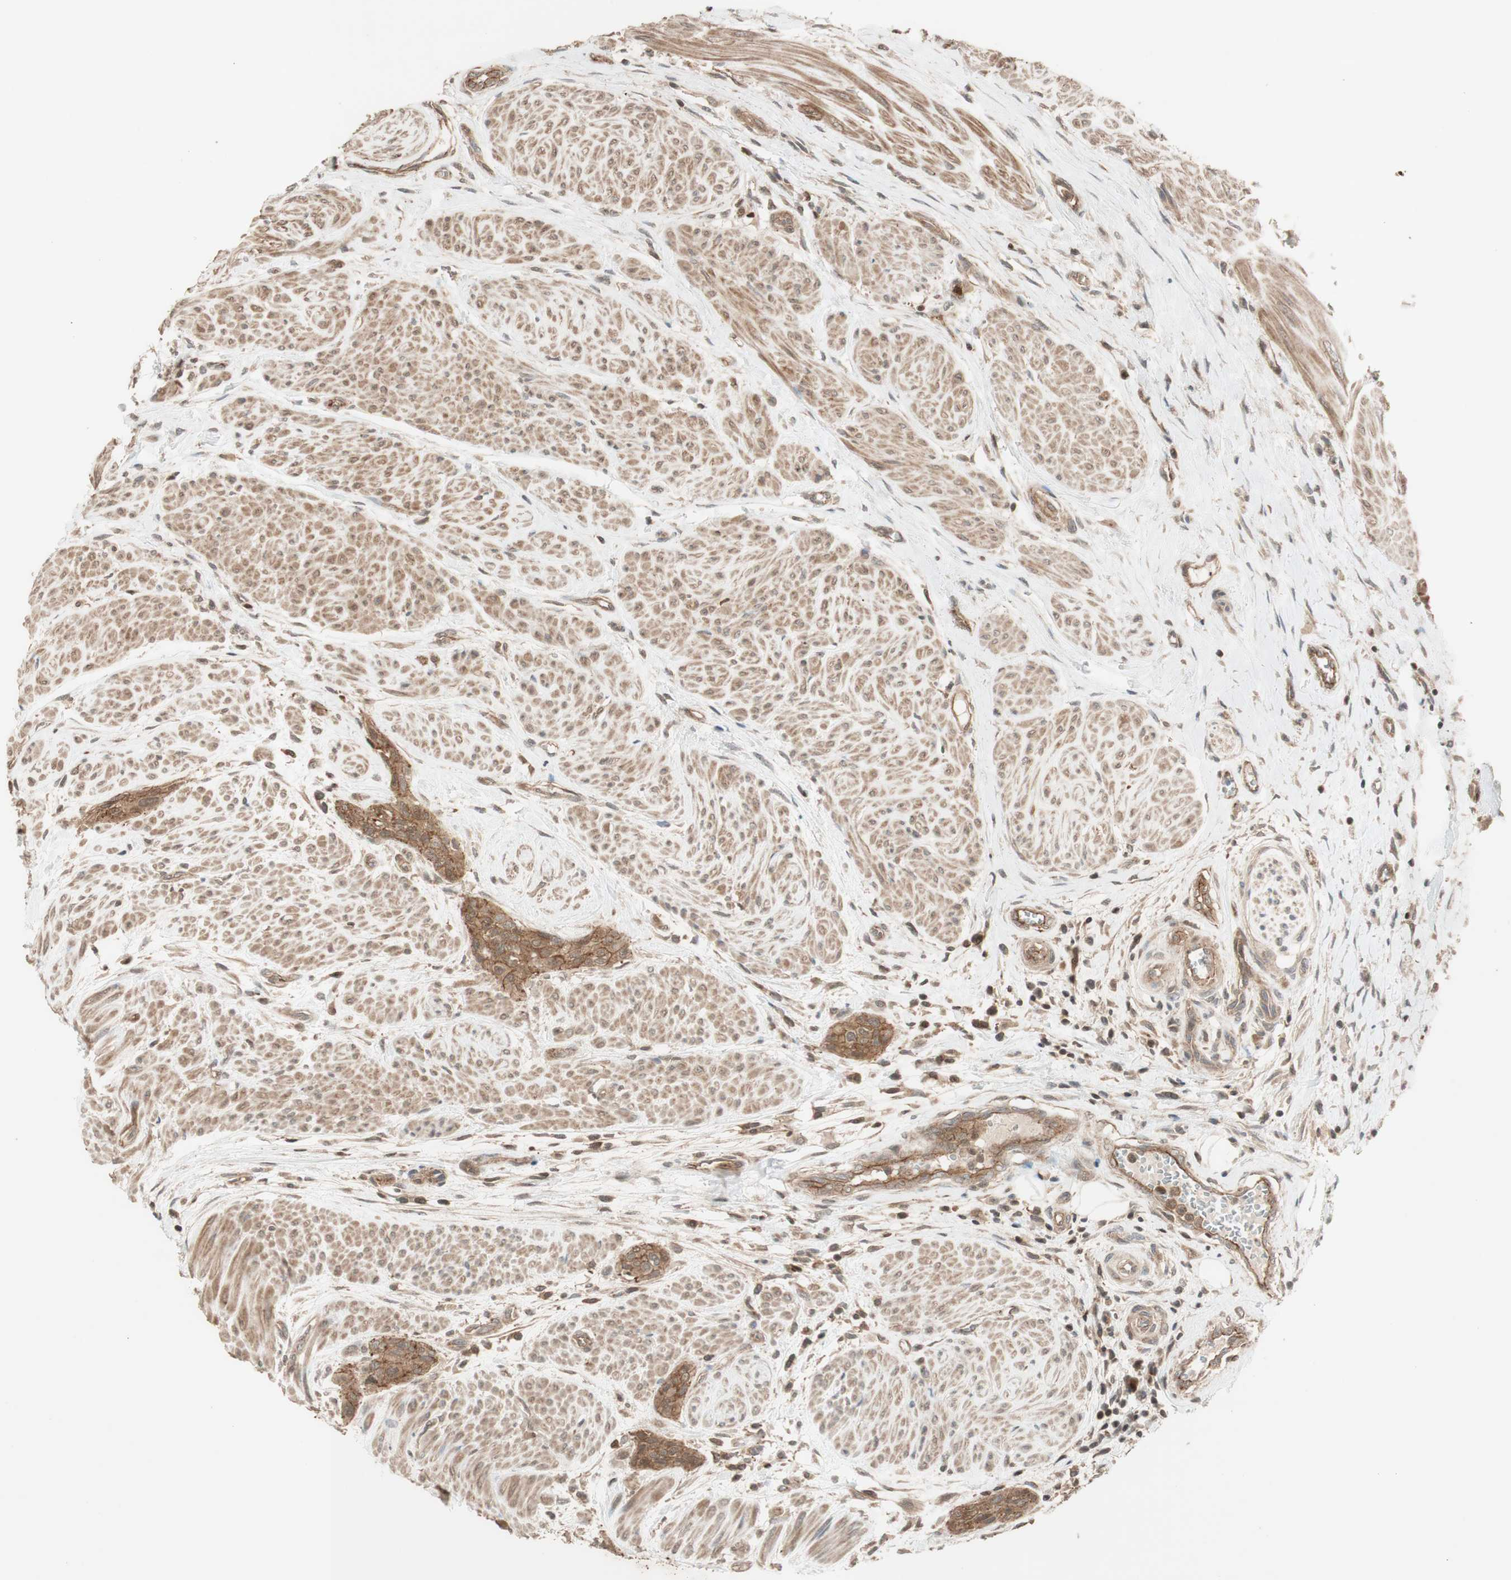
{"staining": {"intensity": "moderate", "quantity": ">75%", "location": "cytoplasmic/membranous"}, "tissue": "urothelial cancer", "cell_type": "Tumor cells", "image_type": "cancer", "snomed": [{"axis": "morphology", "description": "Urothelial carcinoma, High grade"}, {"axis": "topography", "description": "Urinary bladder"}], "caption": "This histopathology image reveals immunohistochemistry (IHC) staining of human urothelial cancer, with medium moderate cytoplasmic/membranous expression in about >75% of tumor cells.", "gene": "EPHA8", "patient": {"sex": "male", "age": 35}}